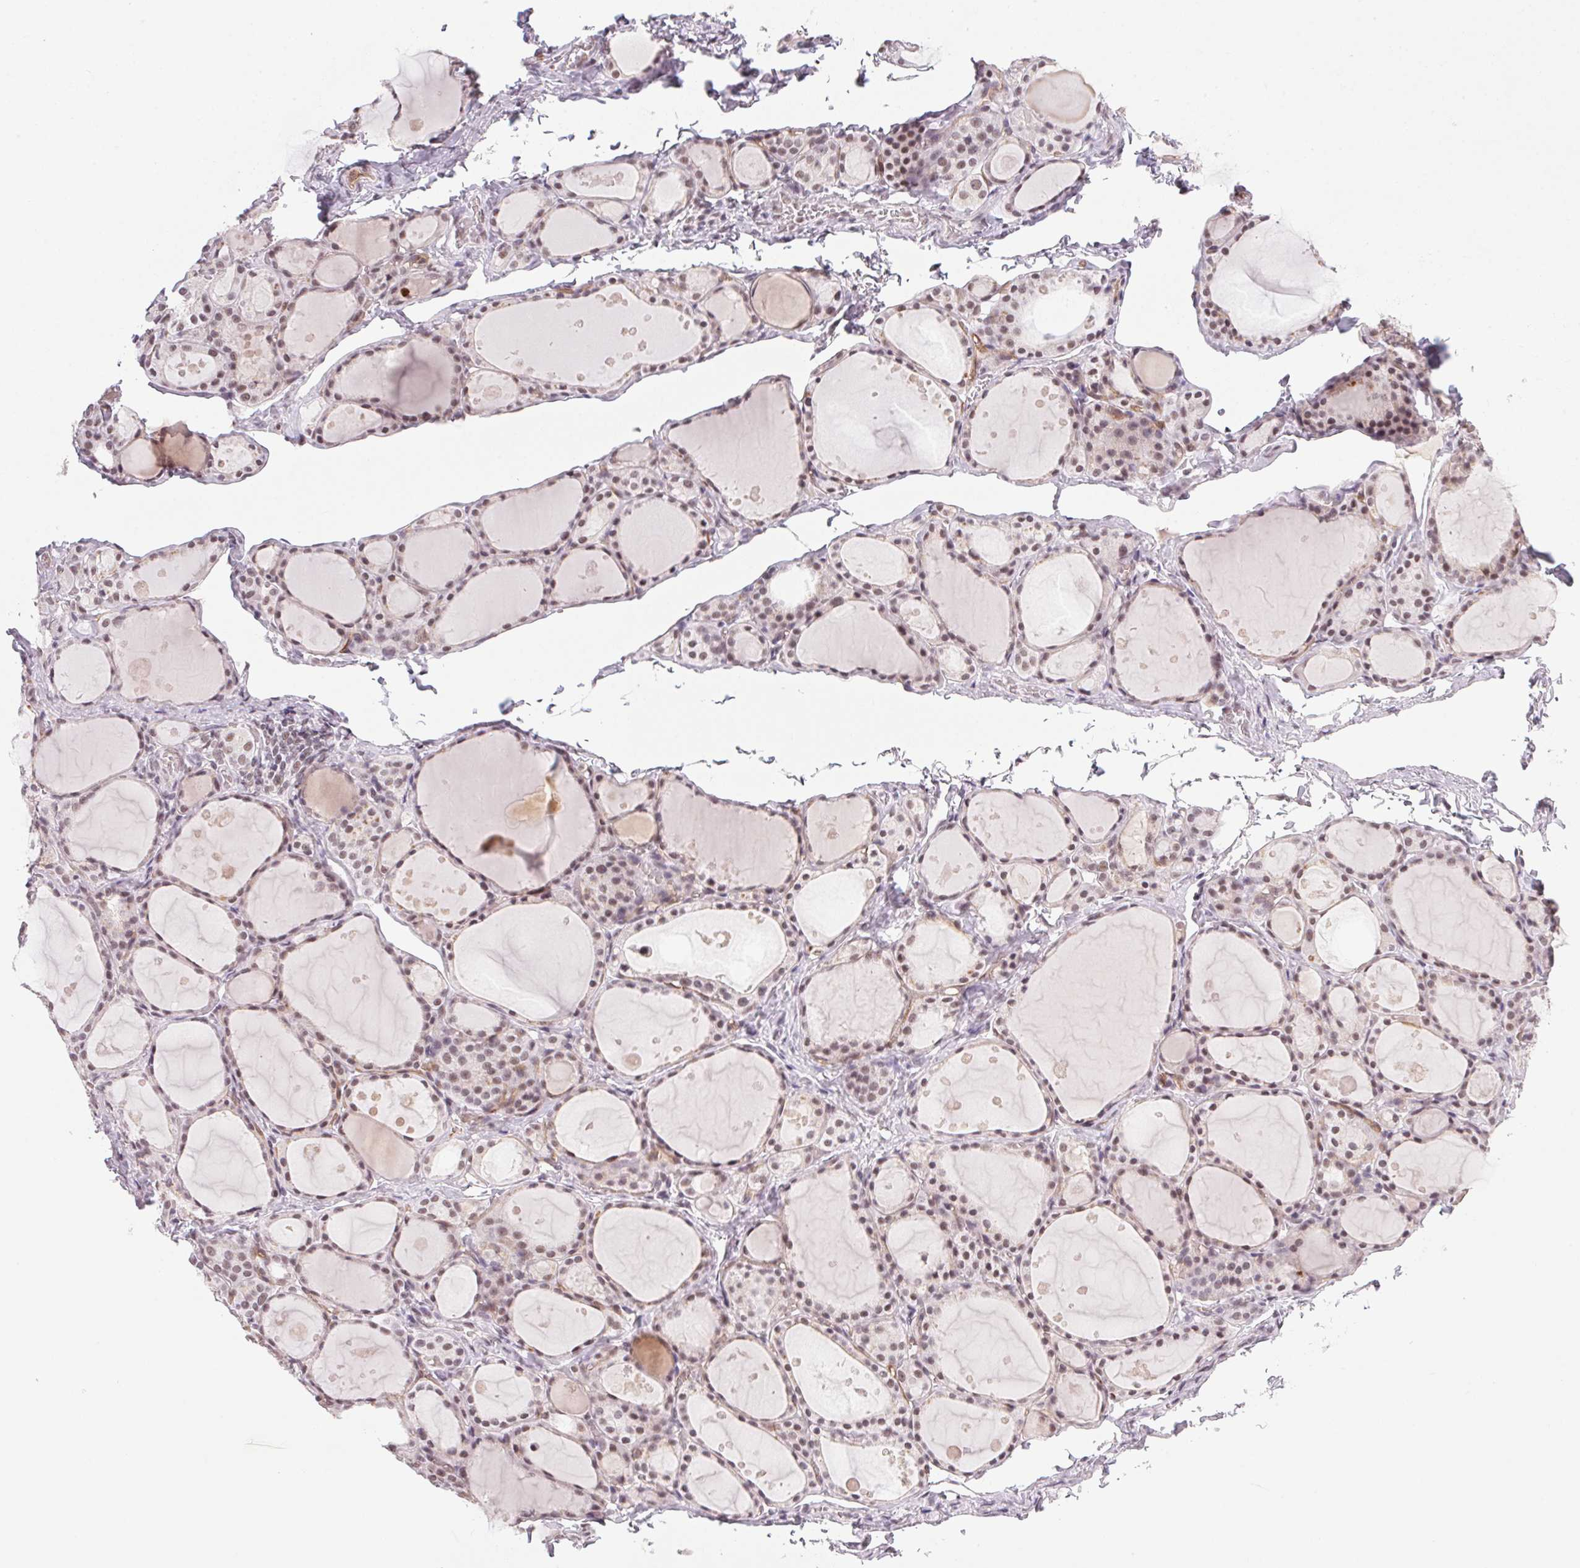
{"staining": {"intensity": "moderate", "quantity": ">75%", "location": "nuclear"}, "tissue": "thyroid gland", "cell_type": "Glandular cells", "image_type": "normal", "snomed": [{"axis": "morphology", "description": "Normal tissue, NOS"}, {"axis": "topography", "description": "Thyroid gland"}], "caption": "High-magnification brightfield microscopy of benign thyroid gland stained with DAB (3,3'-diaminobenzidine) (brown) and counterstained with hematoxylin (blue). glandular cells exhibit moderate nuclear expression is identified in about>75% of cells. (DAB IHC with brightfield microscopy, high magnification).", "gene": "SRSF7", "patient": {"sex": "male", "age": 68}}